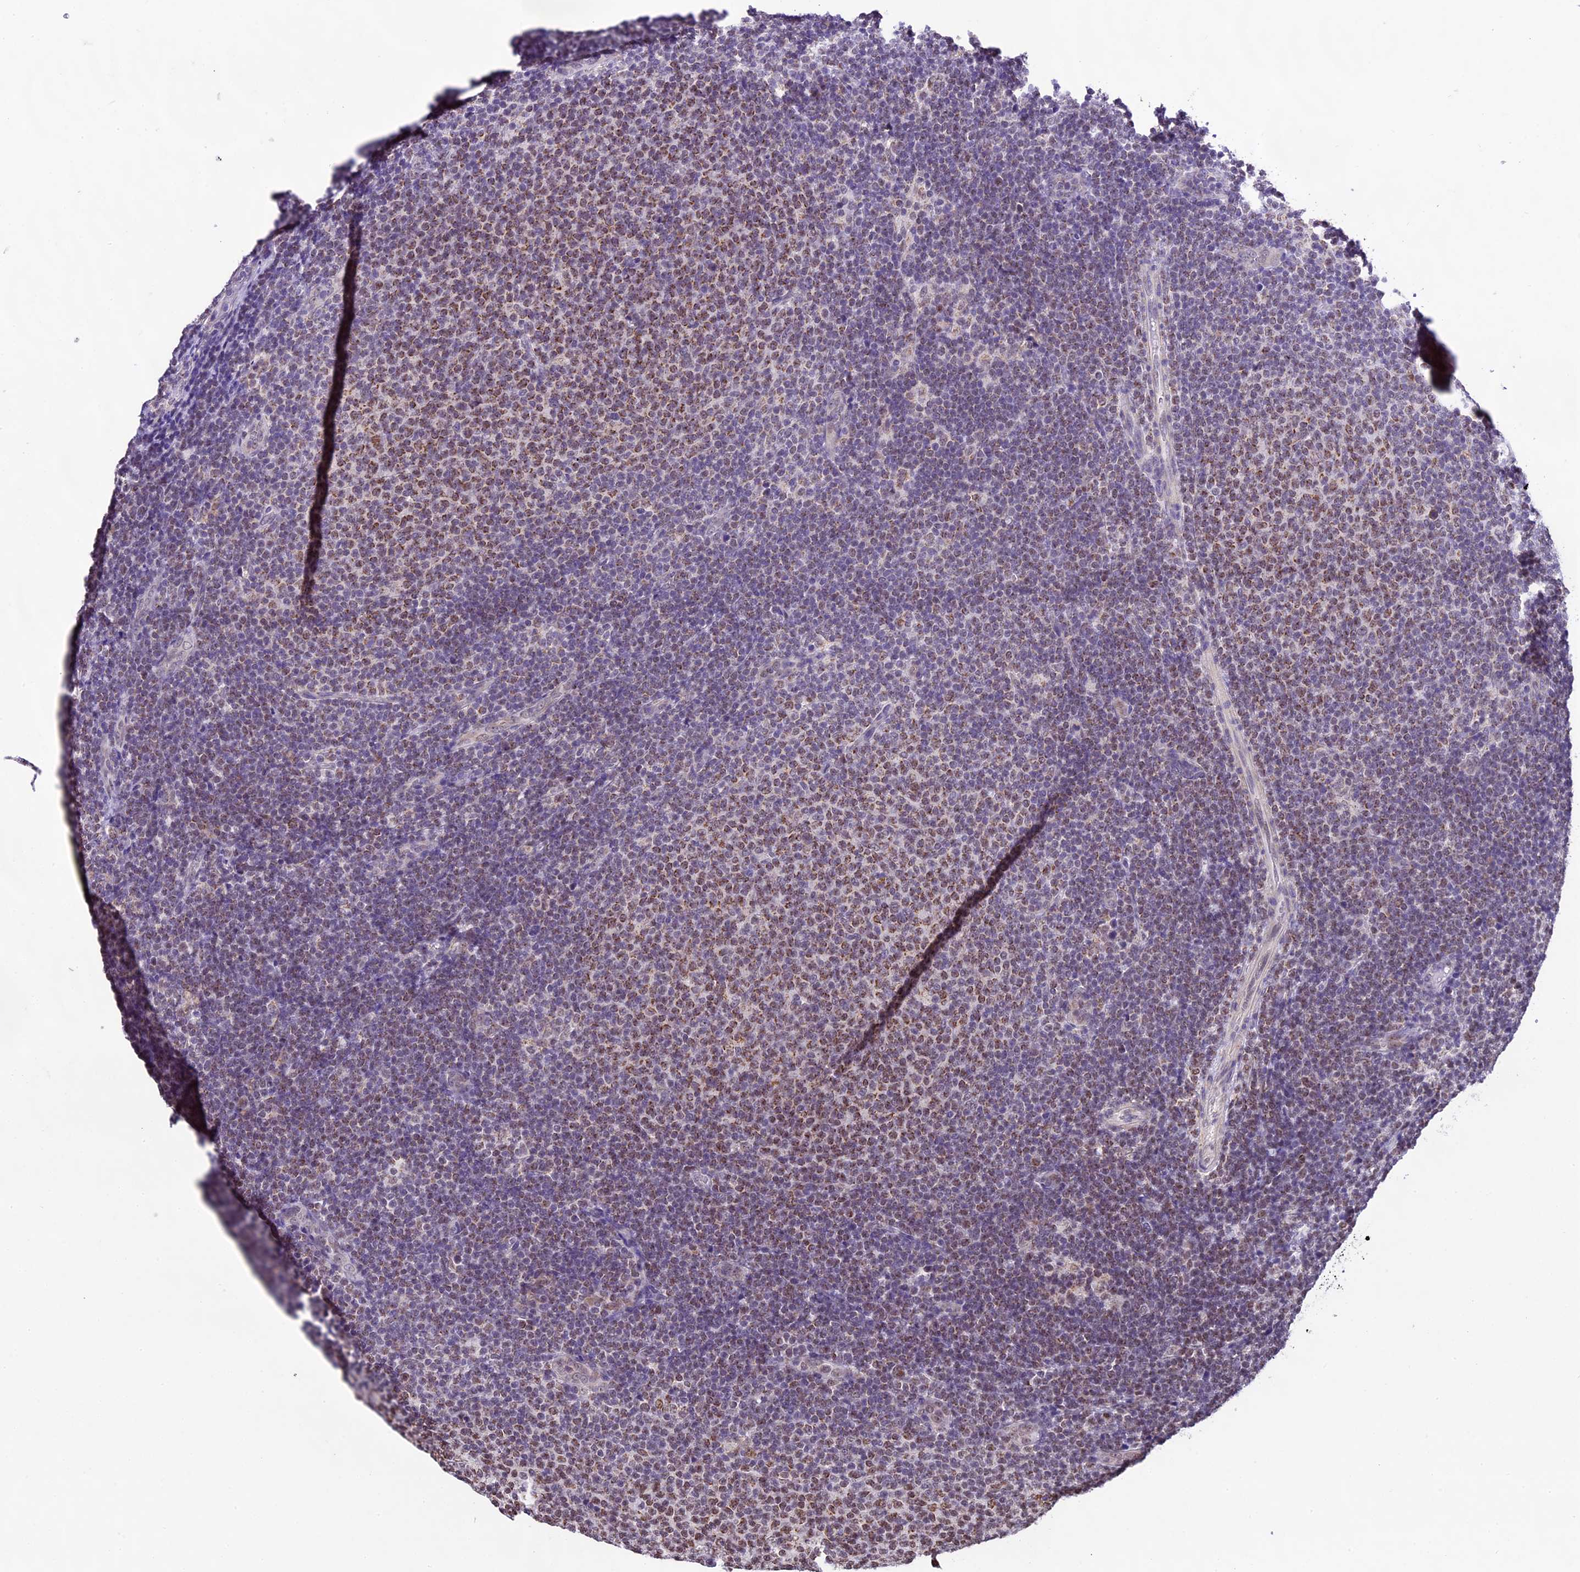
{"staining": {"intensity": "moderate", "quantity": "25%-75%", "location": "nuclear"}, "tissue": "lymphoma", "cell_type": "Tumor cells", "image_type": "cancer", "snomed": [{"axis": "morphology", "description": "Malignant lymphoma, non-Hodgkin's type, Low grade"}, {"axis": "topography", "description": "Lymph node"}], "caption": "Human low-grade malignant lymphoma, non-Hodgkin's type stained with a brown dye shows moderate nuclear positive positivity in approximately 25%-75% of tumor cells.", "gene": "CARS2", "patient": {"sex": "male", "age": 66}}